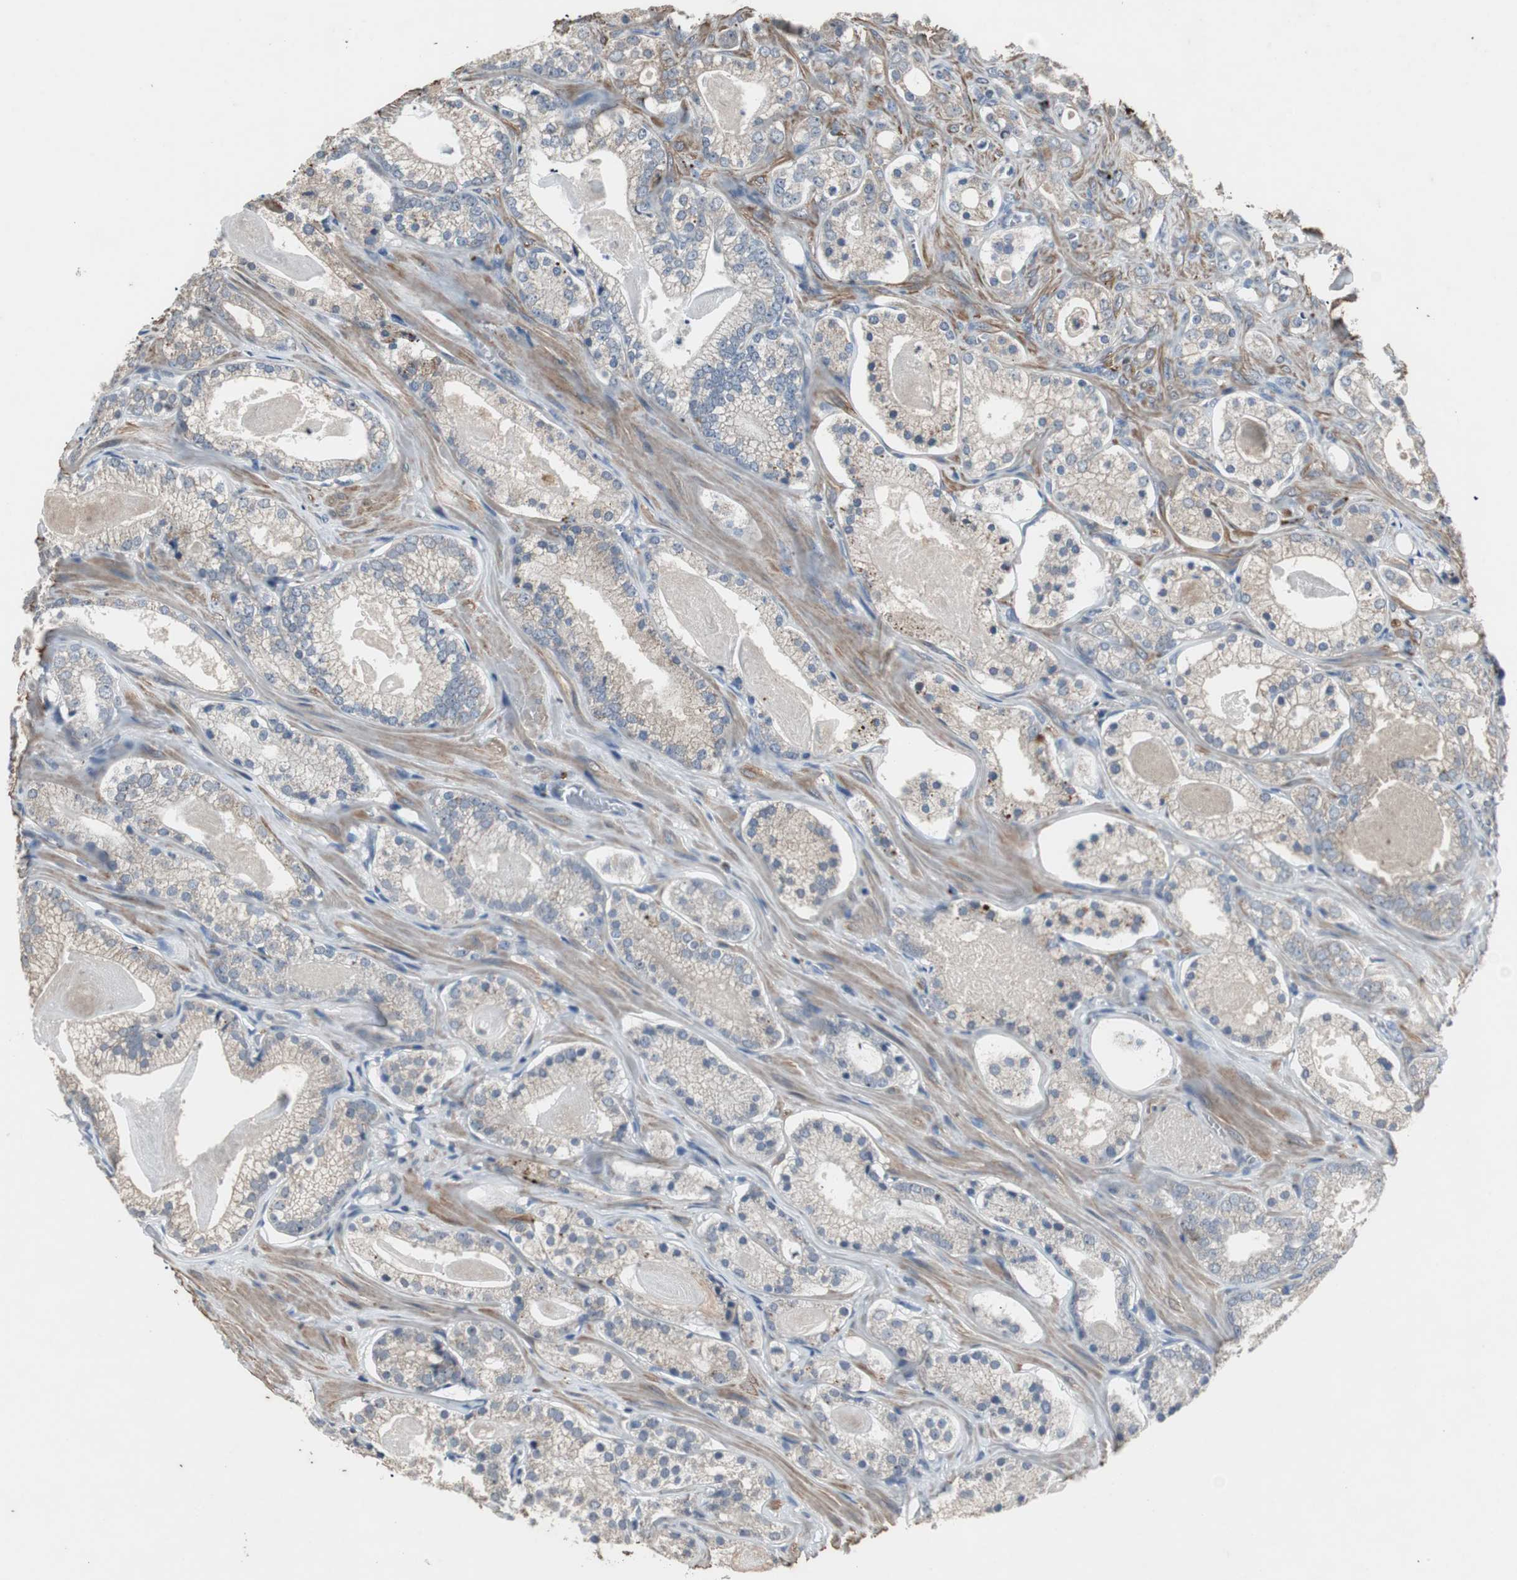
{"staining": {"intensity": "strong", "quantity": "25%-75%", "location": "cytoplasmic/membranous"}, "tissue": "prostate cancer", "cell_type": "Tumor cells", "image_type": "cancer", "snomed": [{"axis": "morphology", "description": "Adenocarcinoma, Low grade"}, {"axis": "topography", "description": "Prostate"}], "caption": "Immunohistochemical staining of human adenocarcinoma (low-grade) (prostate) displays strong cytoplasmic/membranous protein staining in about 25%-75% of tumor cells.", "gene": "PCYT1B", "patient": {"sex": "male", "age": 59}}